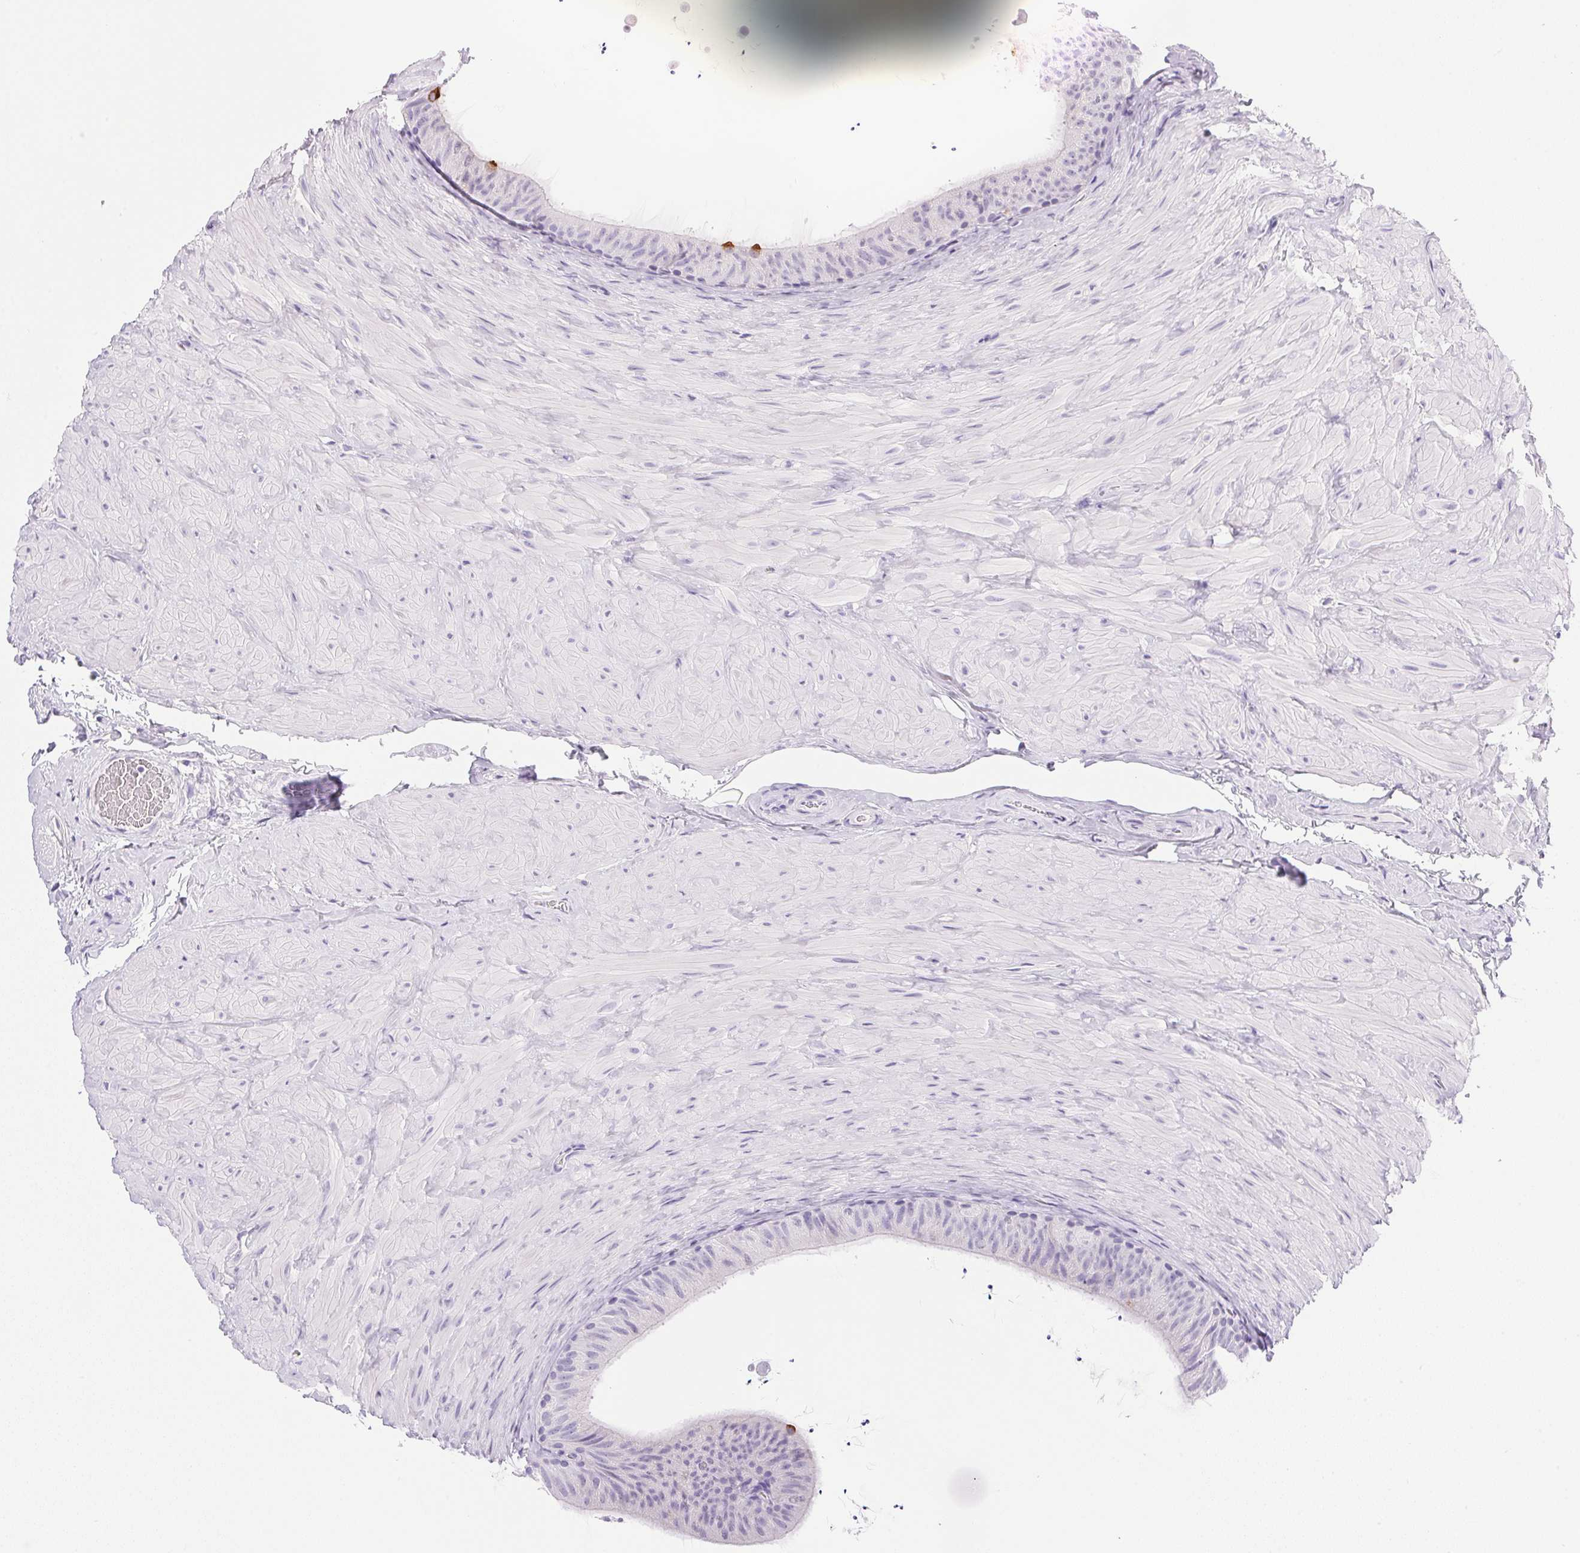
{"staining": {"intensity": "negative", "quantity": "none", "location": "none"}, "tissue": "epididymis", "cell_type": "Glandular cells", "image_type": "normal", "snomed": [{"axis": "morphology", "description": "Normal tissue, NOS"}, {"axis": "topography", "description": "Epididymis, spermatic cord, NOS"}, {"axis": "topography", "description": "Epididymis"}], "caption": "An IHC histopathology image of normal epididymis is shown. There is no staining in glandular cells of epididymis. The staining is performed using DAB brown chromogen with nuclei counter-stained in using hematoxylin.", "gene": "ATP6V0A4", "patient": {"sex": "male", "age": 31}}